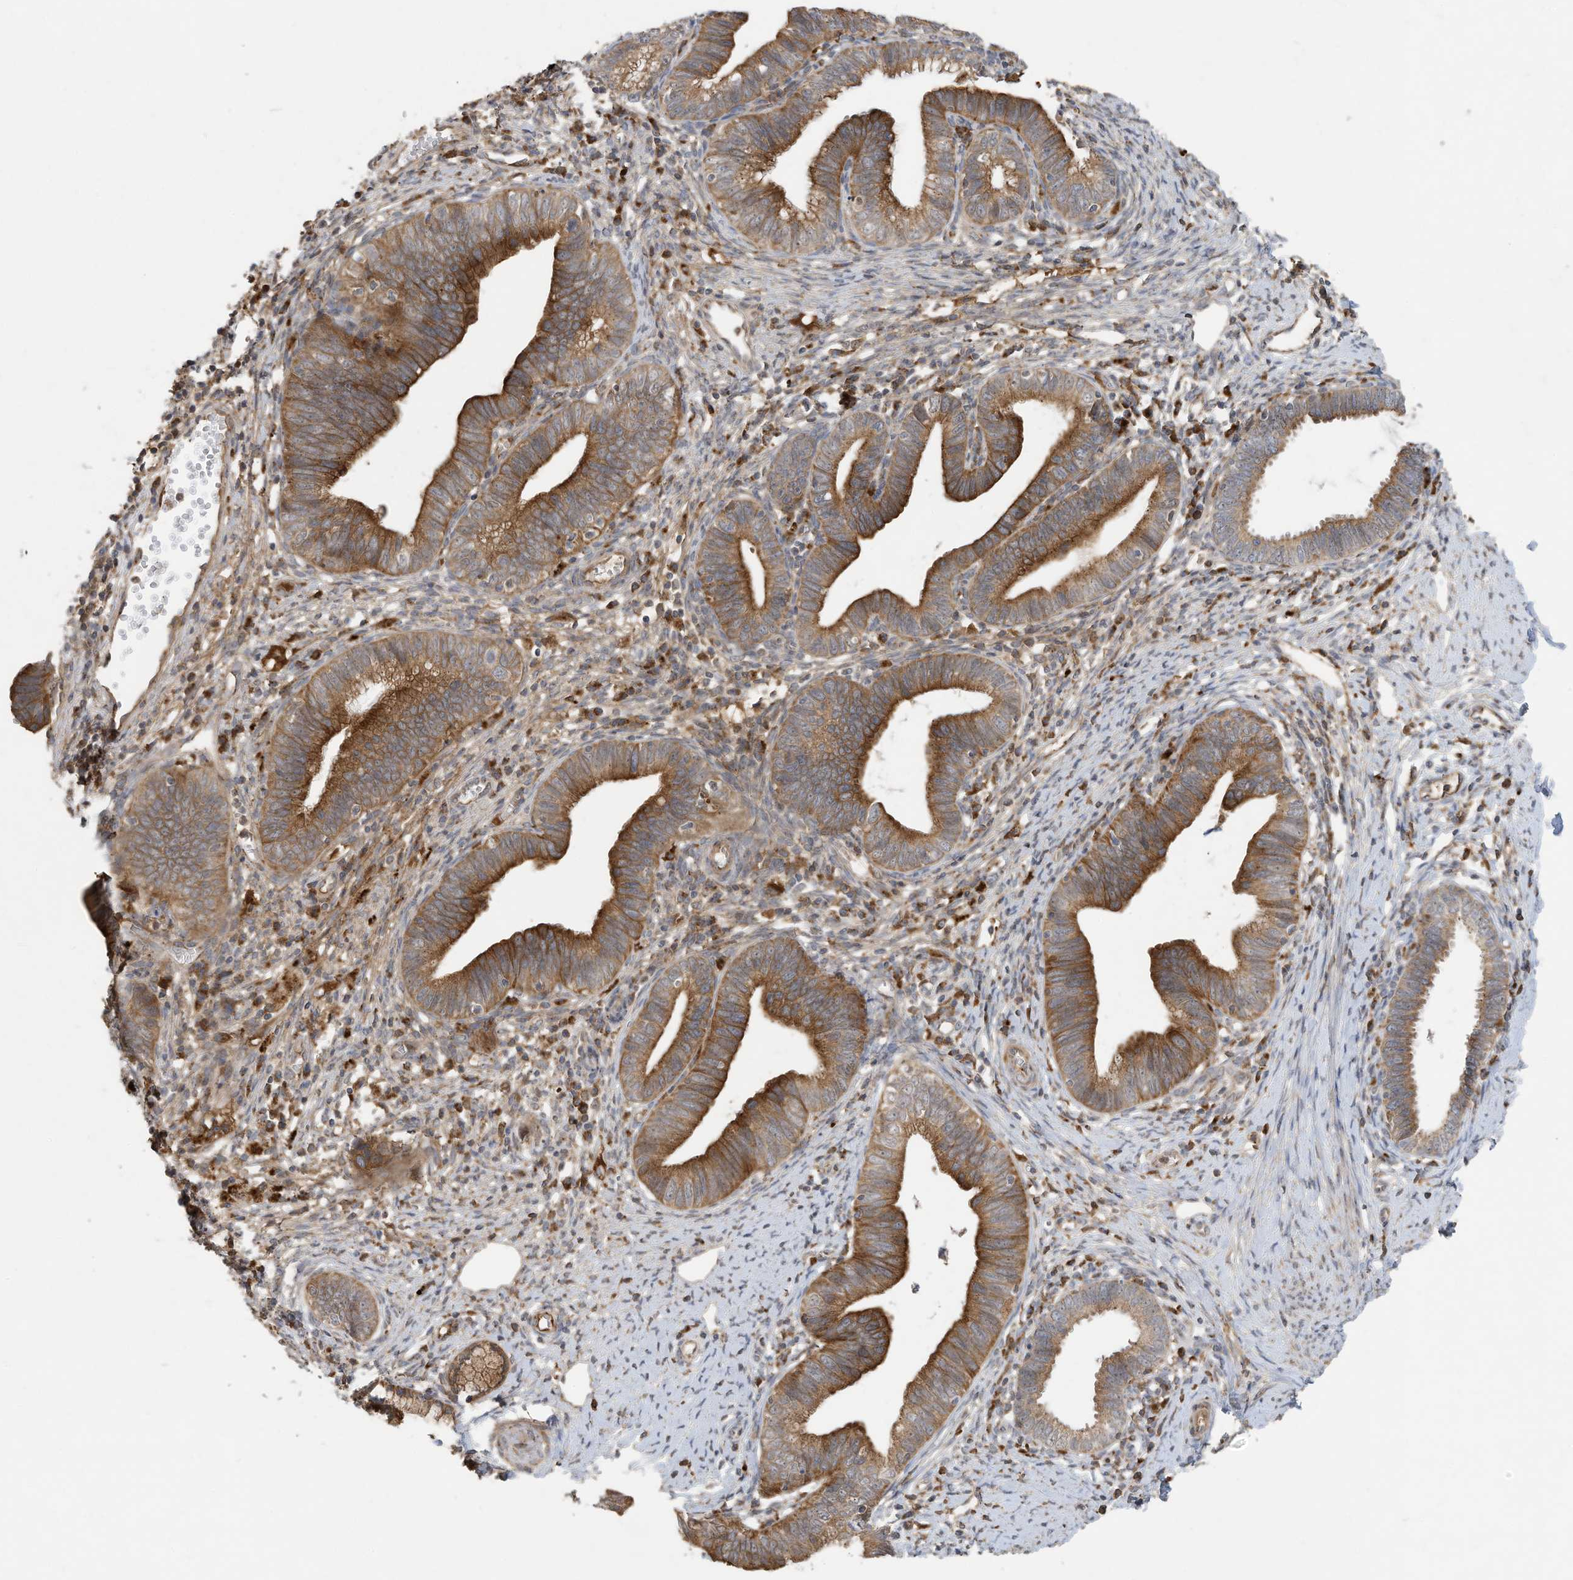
{"staining": {"intensity": "moderate", "quantity": ">75%", "location": "cytoplasmic/membranous"}, "tissue": "cervical cancer", "cell_type": "Tumor cells", "image_type": "cancer", "snomed": [{"axis": "morphology", "description": "Adenocarcinoma, NOS"}, {"axis": "topography", "description": "Cervix"}], "caption": "Moderate cytoplasmic/membranous expression for a protein is identified in about >75% of tumor cells of cervical adenocarcinoma using IHC.", "gene": "C2orf74", "patient": {"sex": "female", "age": 36}}